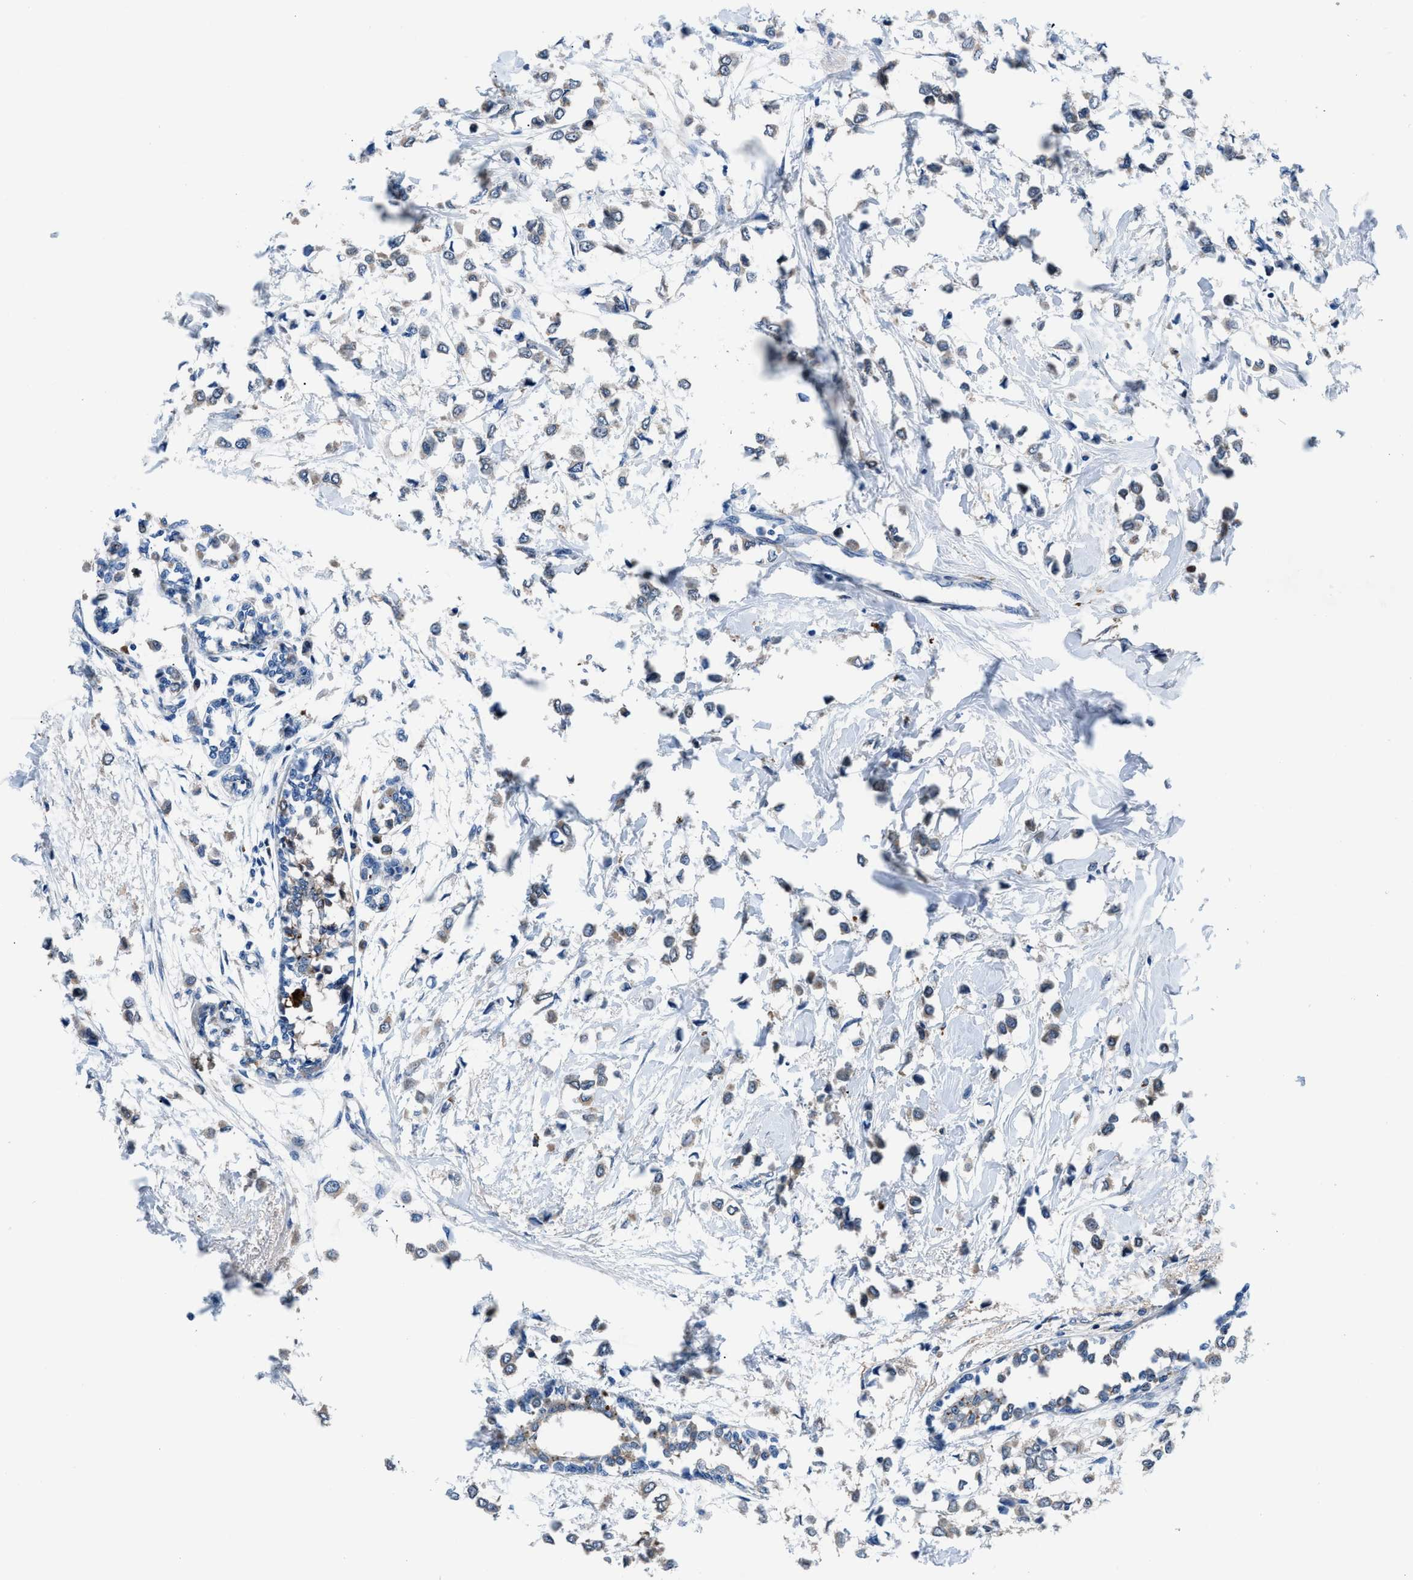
{"staining": {"intensity": "weak", "quantity": "25%-75%", "location": "cytoplasmic/membranous"}, "tissue": "breast cancer", "cell_type": "Tumor cells", "image_type": "cancer", "snomed": [{"axis": "morphology", "description": "Lobular carcinoma"}, {"axis": "topography", "description": "Breast"}], "caption": "Immunohistochemistry of breast cancer exhibits low levels of weak cytoplasmic/membranous expression in approximately 25%-75% of tumor cells. Immunohistochemistry stains the protein in brown and the nuclei are stained blue.", "gene": "UAP1", "patient": {"sex": "female", "age": 51}}